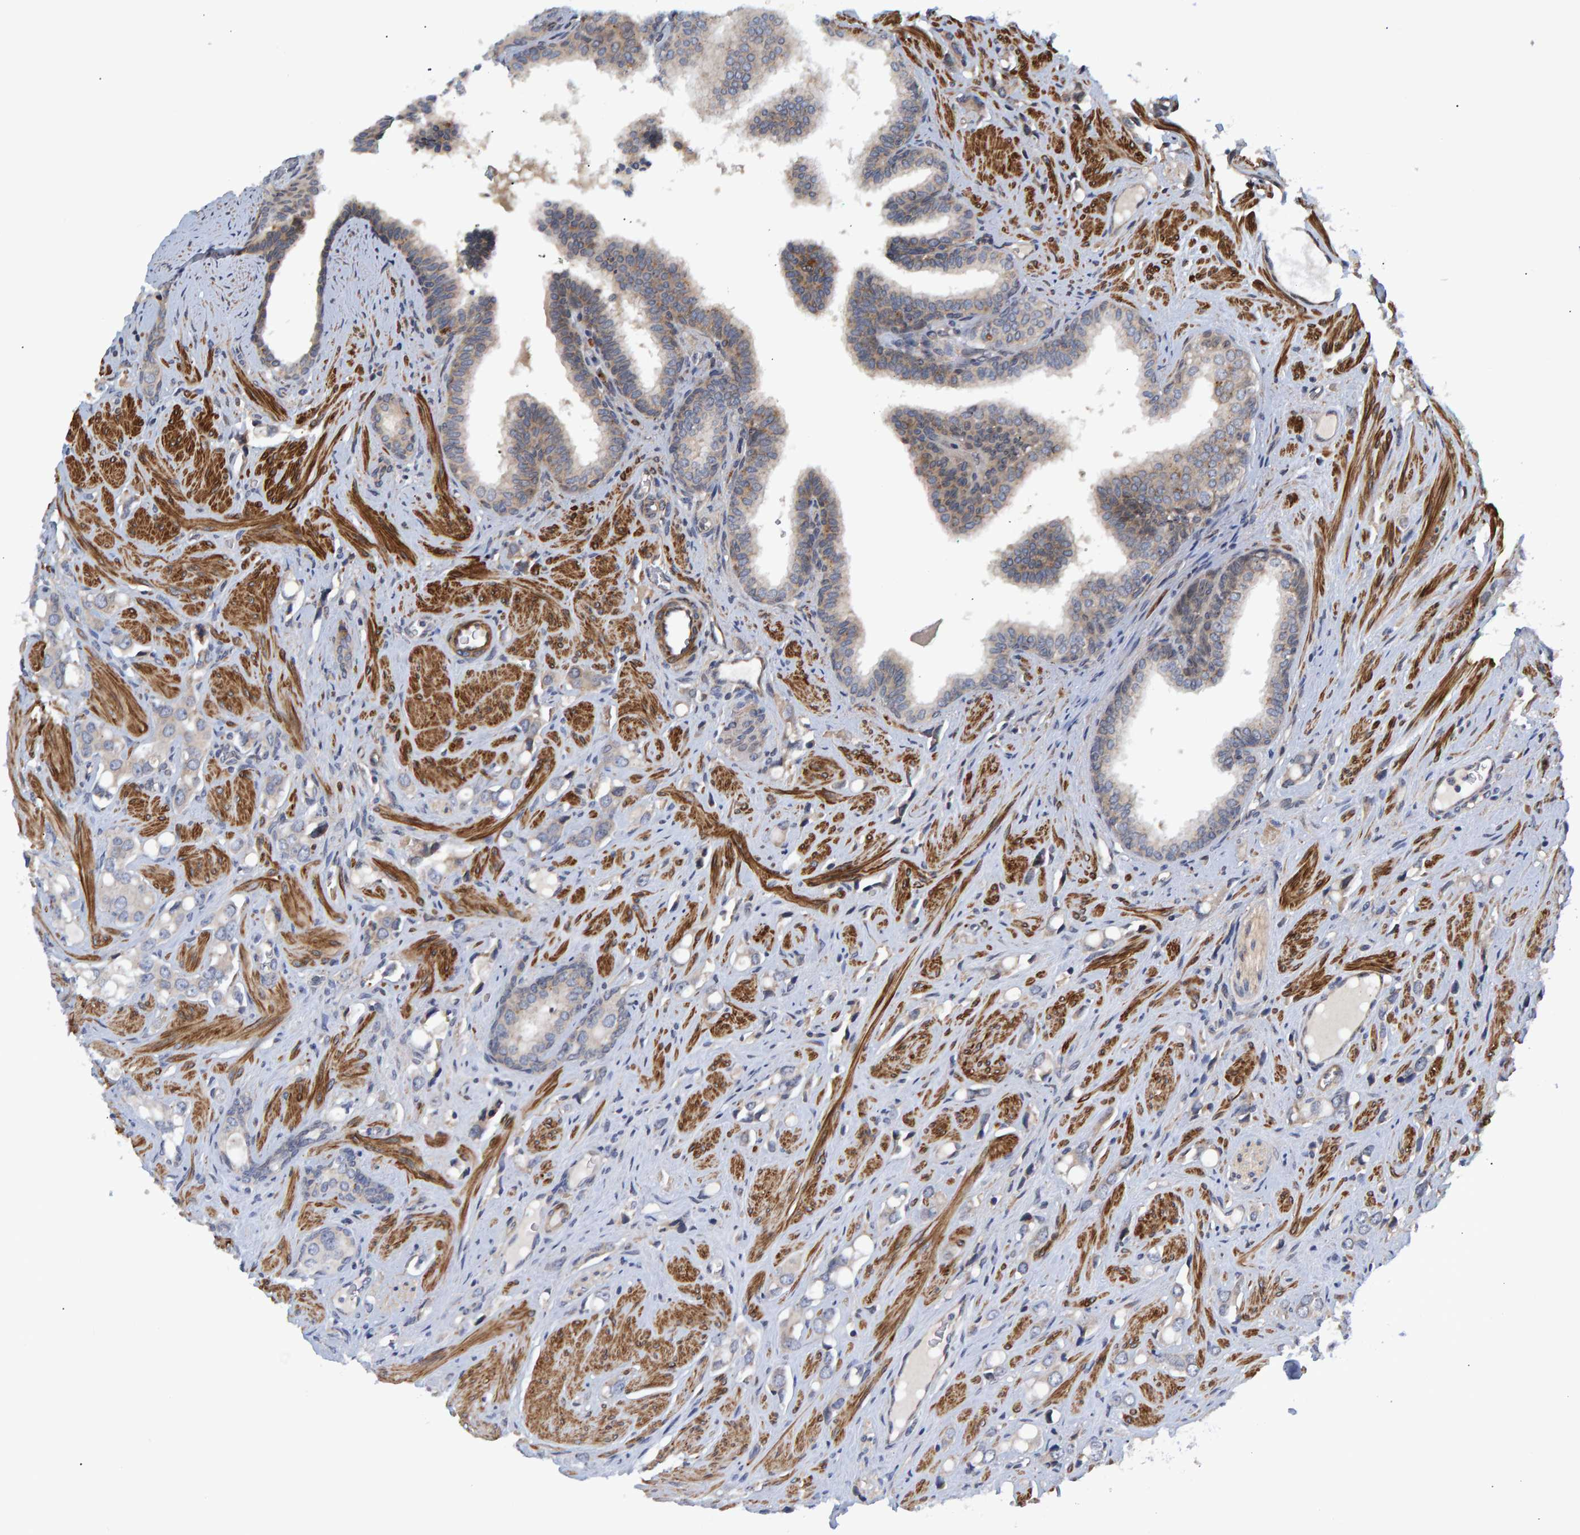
{"staining": {"intensity": "negative", "quantity": "none", "location": "none"}, "tissue": "prostate cancer", "cell_type": "Tumor cells", "image_type": "cancer", "snomed": [{"axis": "morphology", "description": "Adenocarcinoma, High grade"}, {"axis": "topography", "description": "Prostate"}], "caption": "Prostate cancer was stained to show a protein in brown. There is no significant positivity in tumor cells.", "gene": "ATP6V1H", "patient": {"sex": "male", "age": 52}}